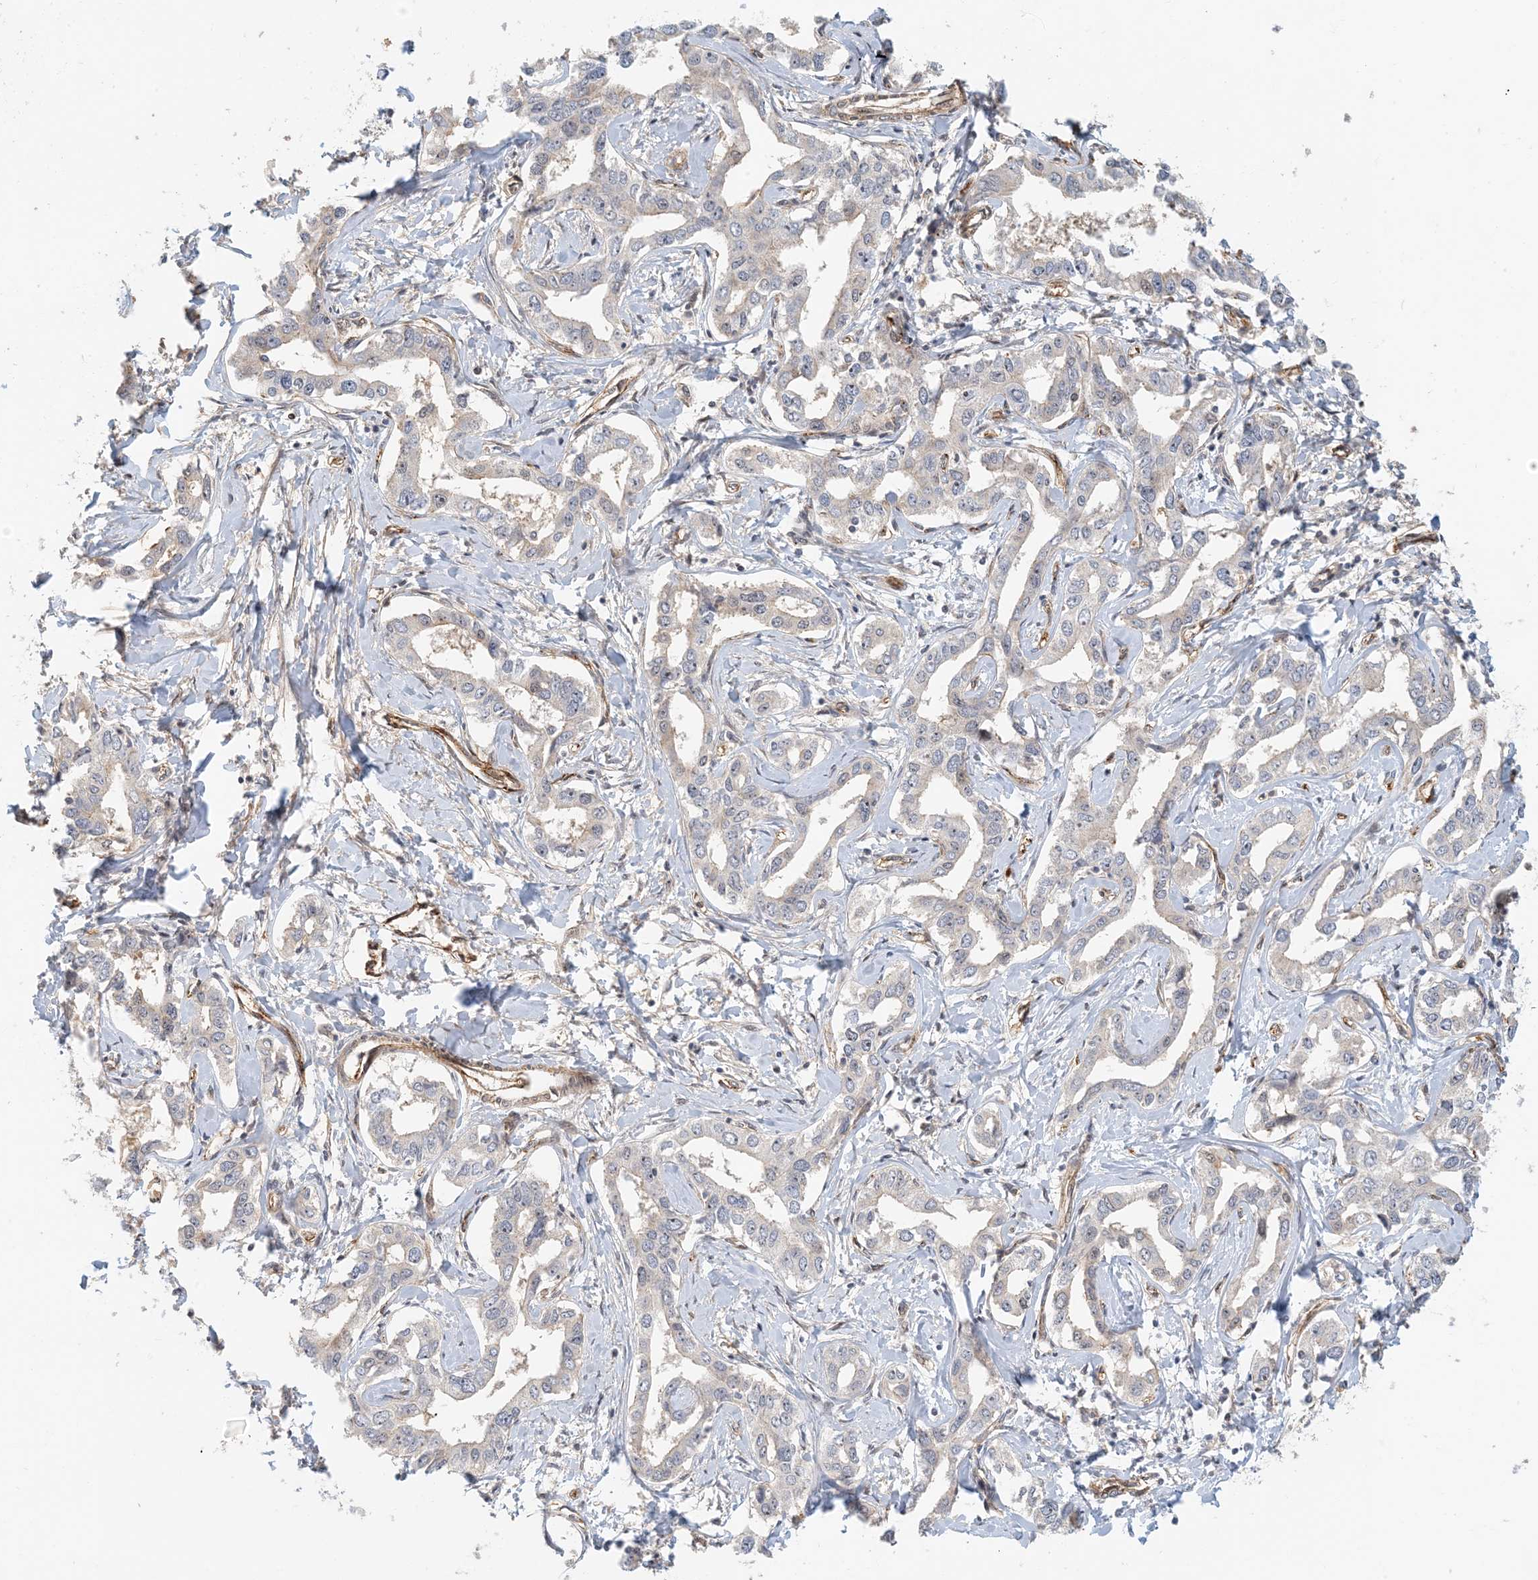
{"staining": {"intensity": "negative", "quantity": "none", "location": "none"}, "tissue": "liver cancer", "cell_type": "Tumor cells", "image_type": "cancer", "snomed": [{"axis": "morphology", "description": "Cholangiocarcinoma"}, {"axis": "topography", "description": "Liver"}], "caption": "Liver cholangiocarcinoma was stained to show a protein in brown. There is no significant positivity in tumor cells.", "gene": "MAPKBP1", "patient": {"sex": "male", "age": 59}}